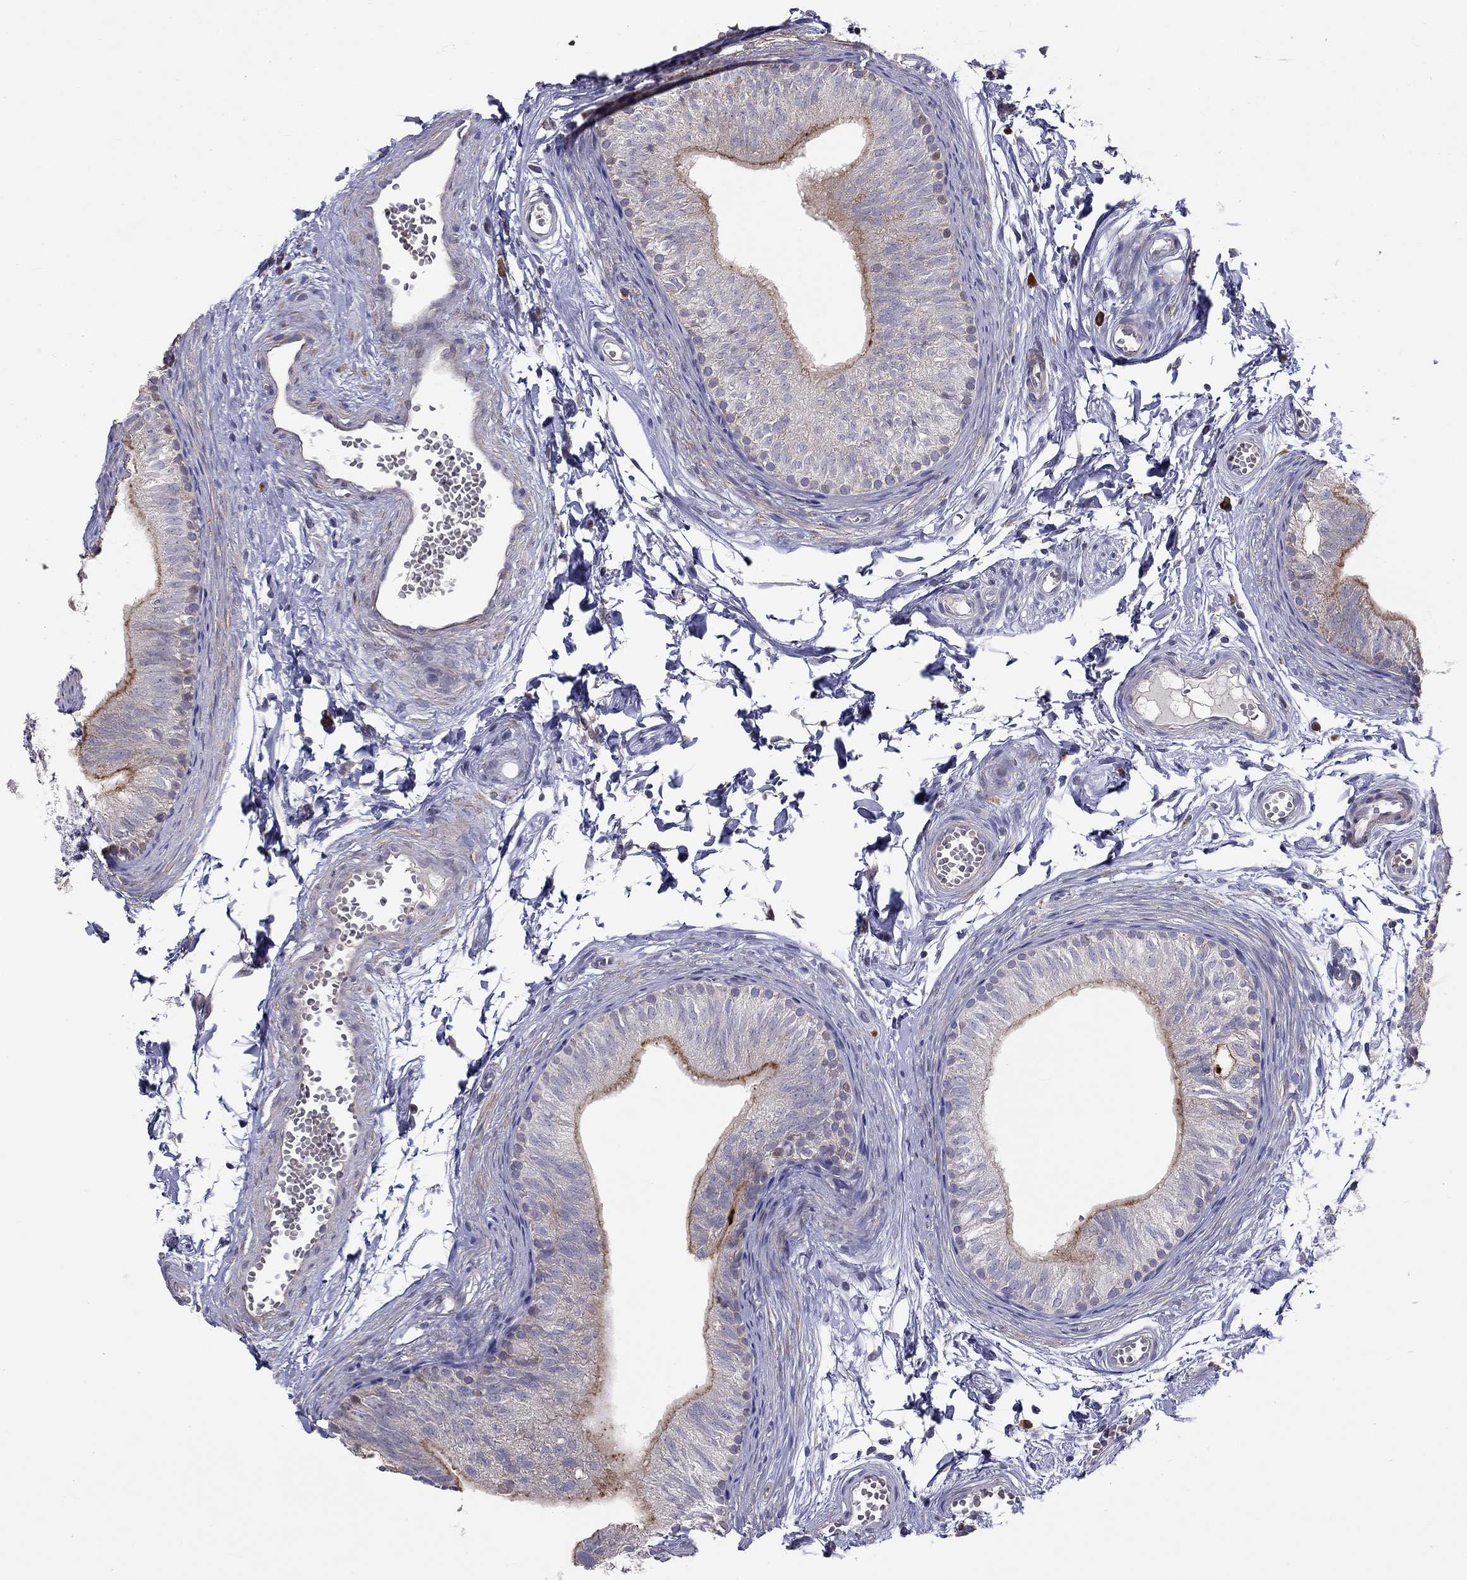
{"staining": {"intensity": "moderate", "quantity": "25%-75%", "location": "cytoplasmic/membranous"}, "tissue": "epididymis", "cell_type": "Glandular cells", "image_type": "normal", "snomed": [{"axis": "morphology", "description": "Normal tissue, NOS"}, {"axis": "topography", "description": "Epididymis"}], "caption": "This micrograph demonstrates immunohistochemistry staining of unremarkable human epididymis, with medium moderate cytoplasmic/membranous positivity in approximately 25%-75% of glandular cells.", "gene": "SYTL2", "patient": {"sex": "male", "age": 22}}